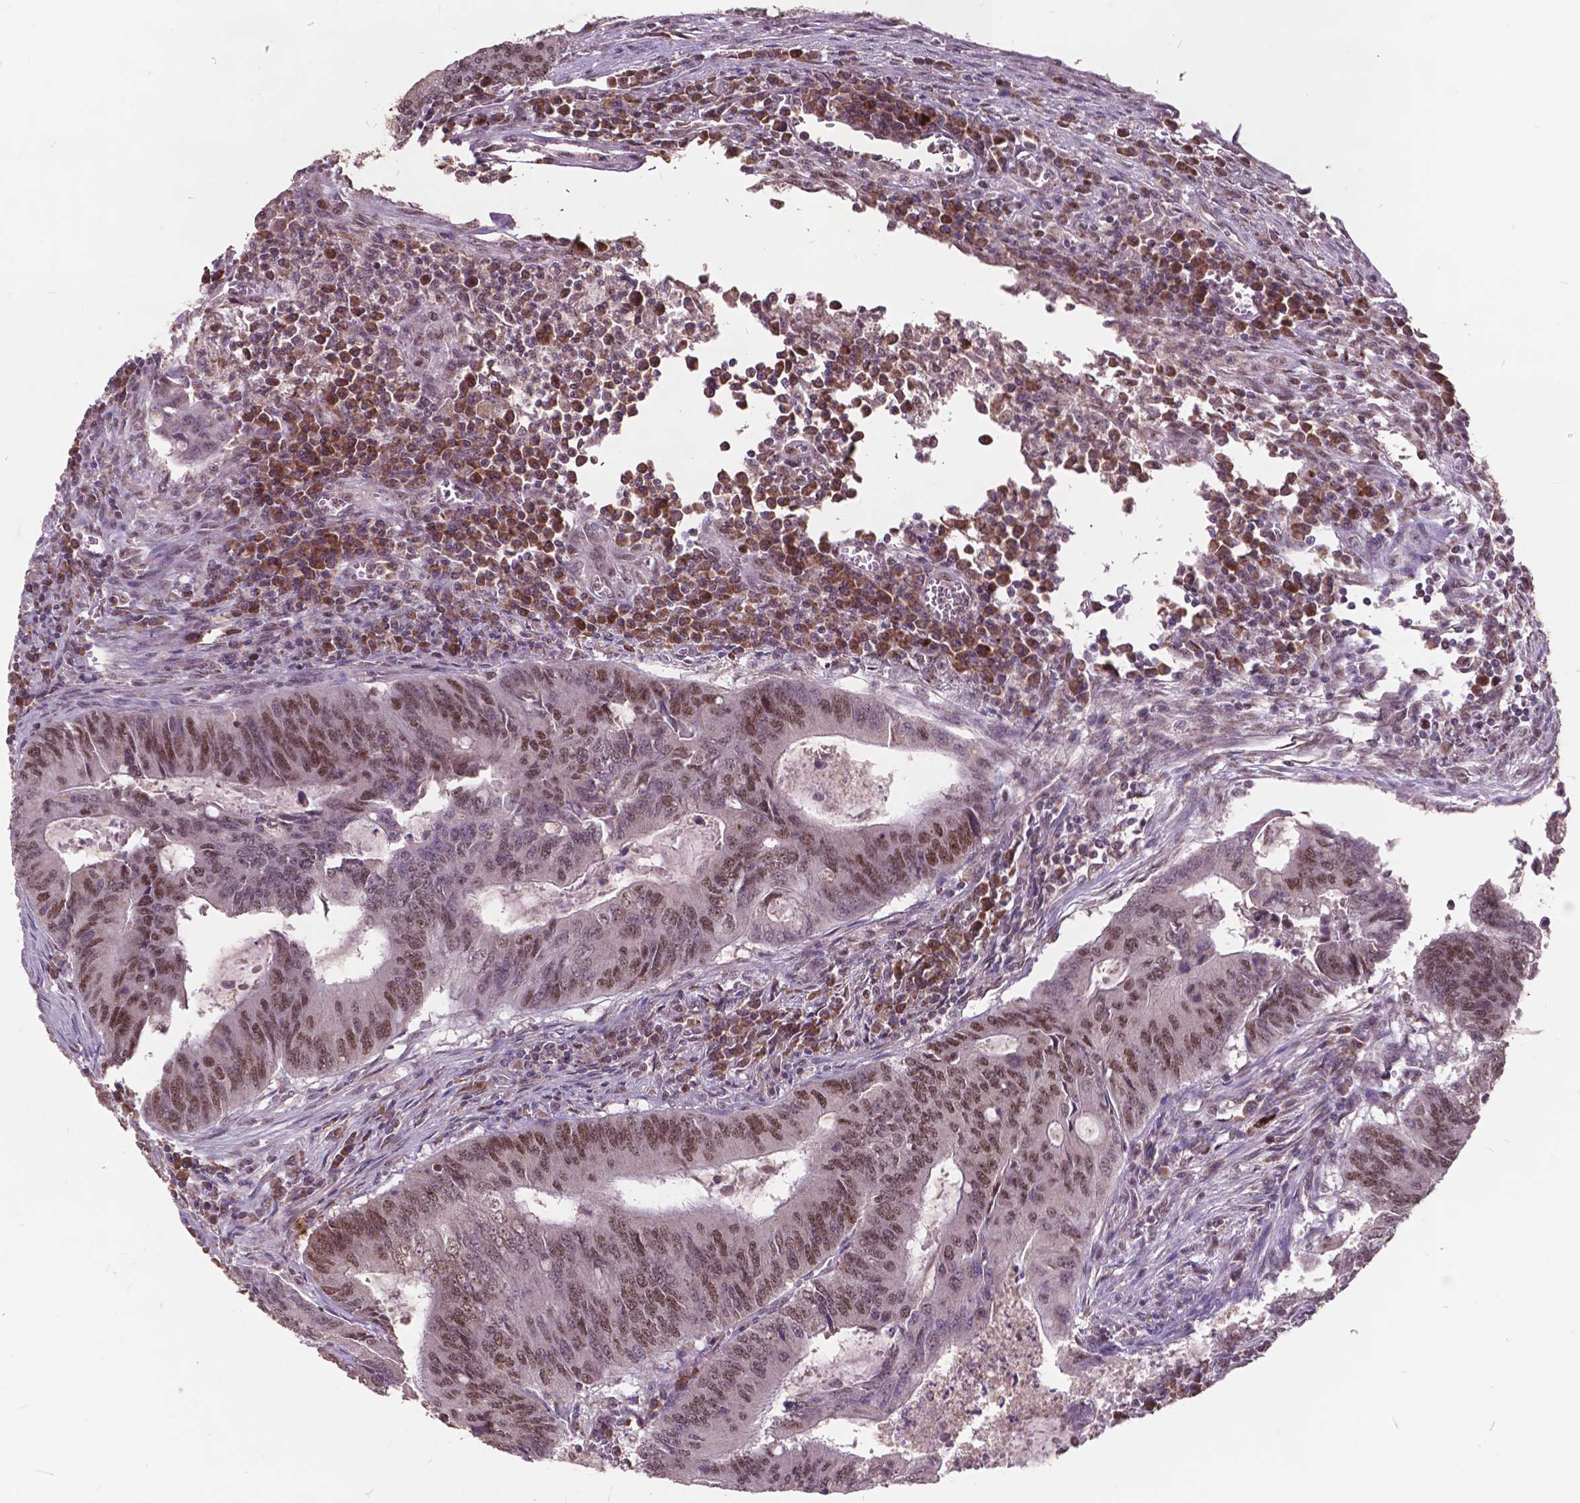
{"staining": {"intensity": "moderate", "quantity": "25%-75%", "location": "nuclear"}, "tissue": "colorectal cancer", "cell_type": "Tumor cells", "image_type": "cancer", "snomed": [{"axis": "morphology", "description": "Adenocarcinoma, NOS"}, {"axis": "topography", "description": "Colon"}], "caption": "Colorectal cancer (adenocarcinoma) stained with a protein marker exhibits moderate staining in tumor cells.", "gene": "MSH2", "patient": {"sex": "male", "age": 67}}